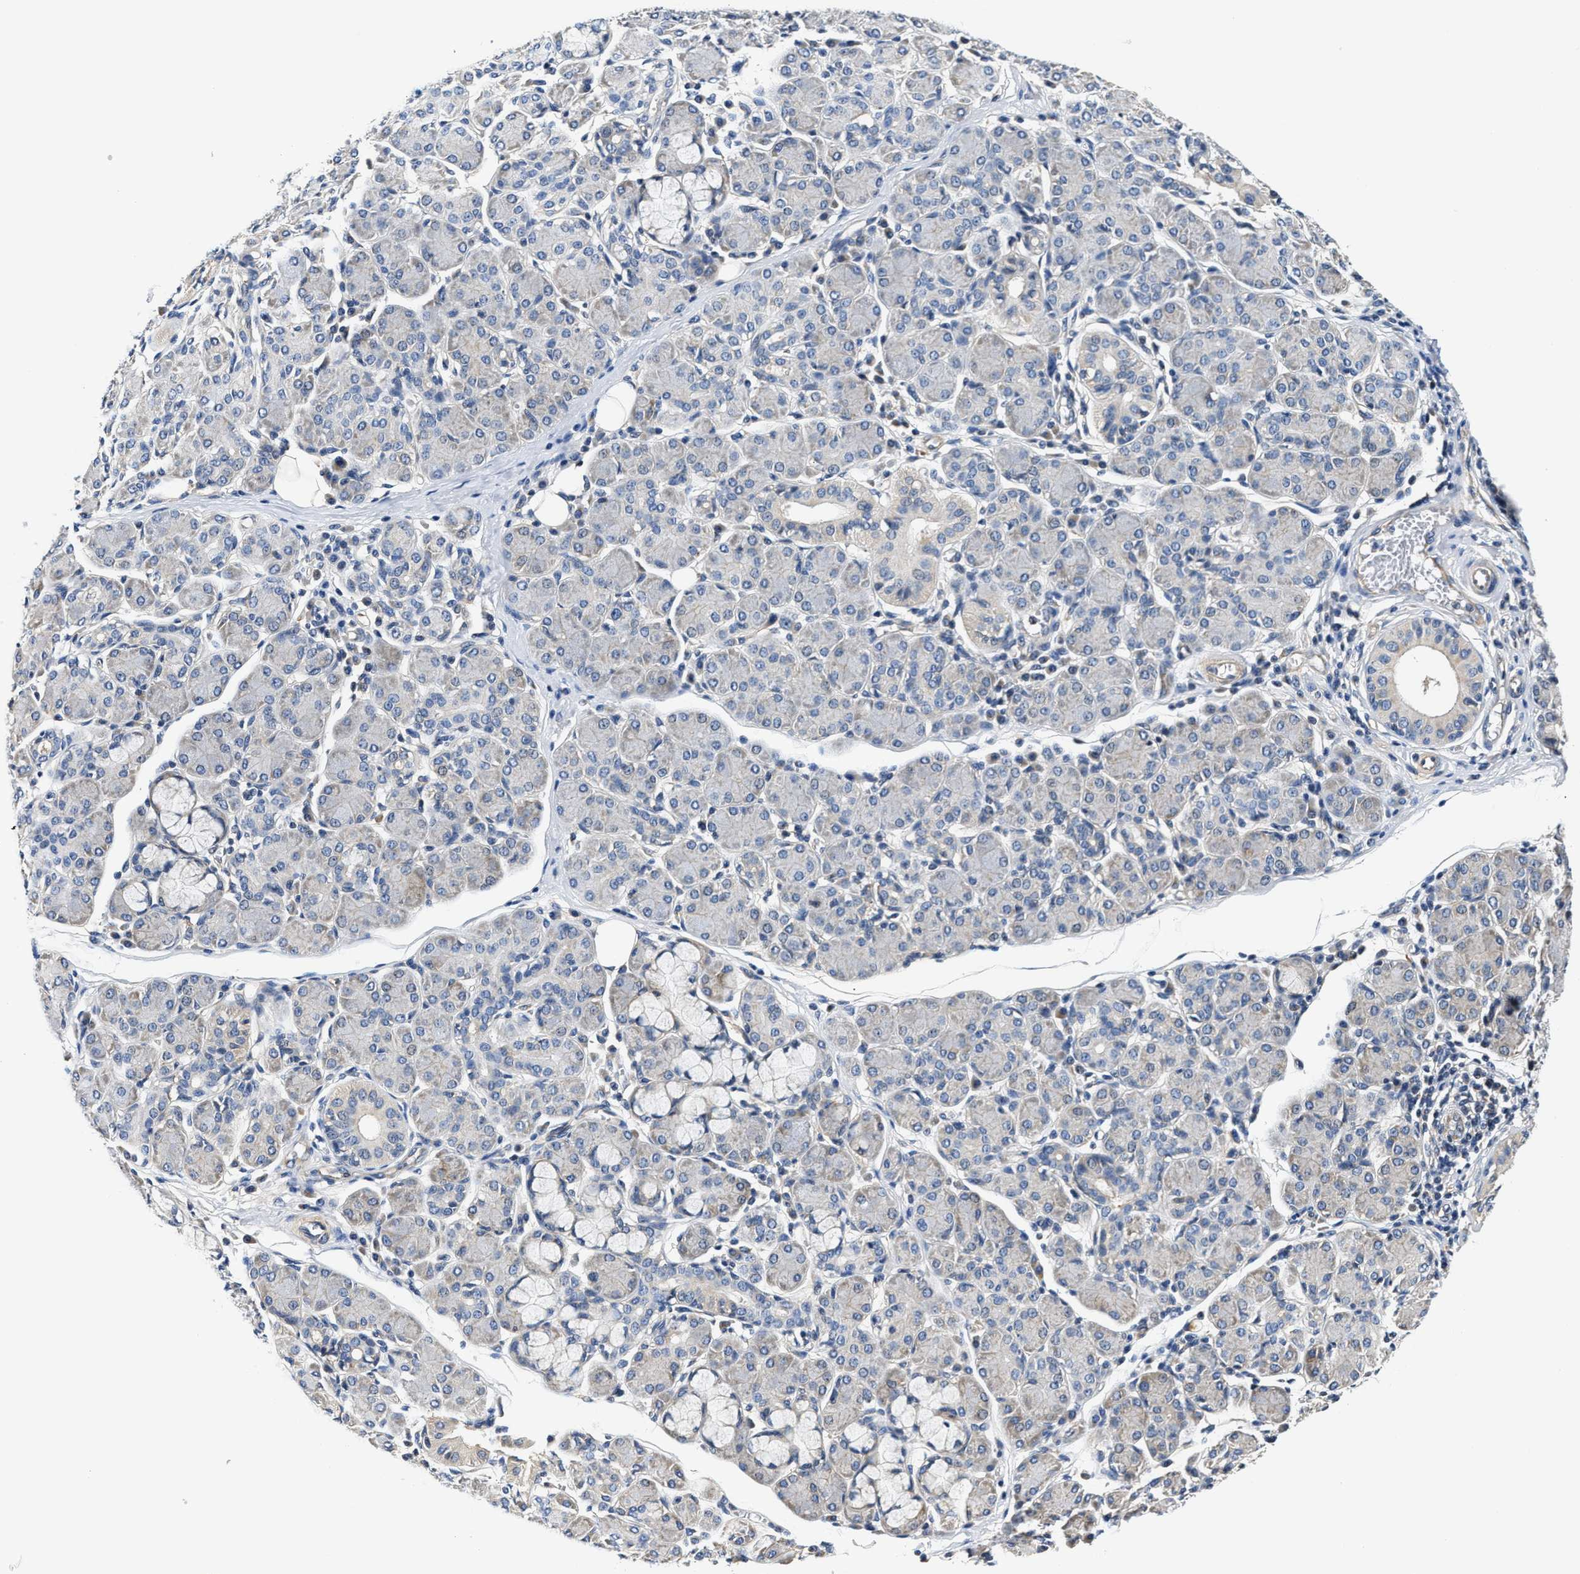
{"staining": {"intensity": "weak", "quantity": "<25%", "location": "cytoplasmic/membranous"}, "tissue": "salivary gland", "cell_type": "Glandular cells", "image_type": "normal", "snomed": [{"axis": "morphology", "description": "Normal tissue, NOS"}, {"axis": "morphology", "description": "Inflammation, NOS"}, {"axis": "topography", "description": "Lymph node"}, {"axis": "topography", "description": "Salivary gland"}], "caption": "This is a micrograph of IHC staining of benign salivary gland, which shows no staining in glandular cells. The staining was performed using DAB to visualize the protein expression in brown, while the nuclei were stained in blue with hematoxylin (Magnification: 20x).", "gene": "TEX2", "patient": {"sex": "male", "age": 3}}